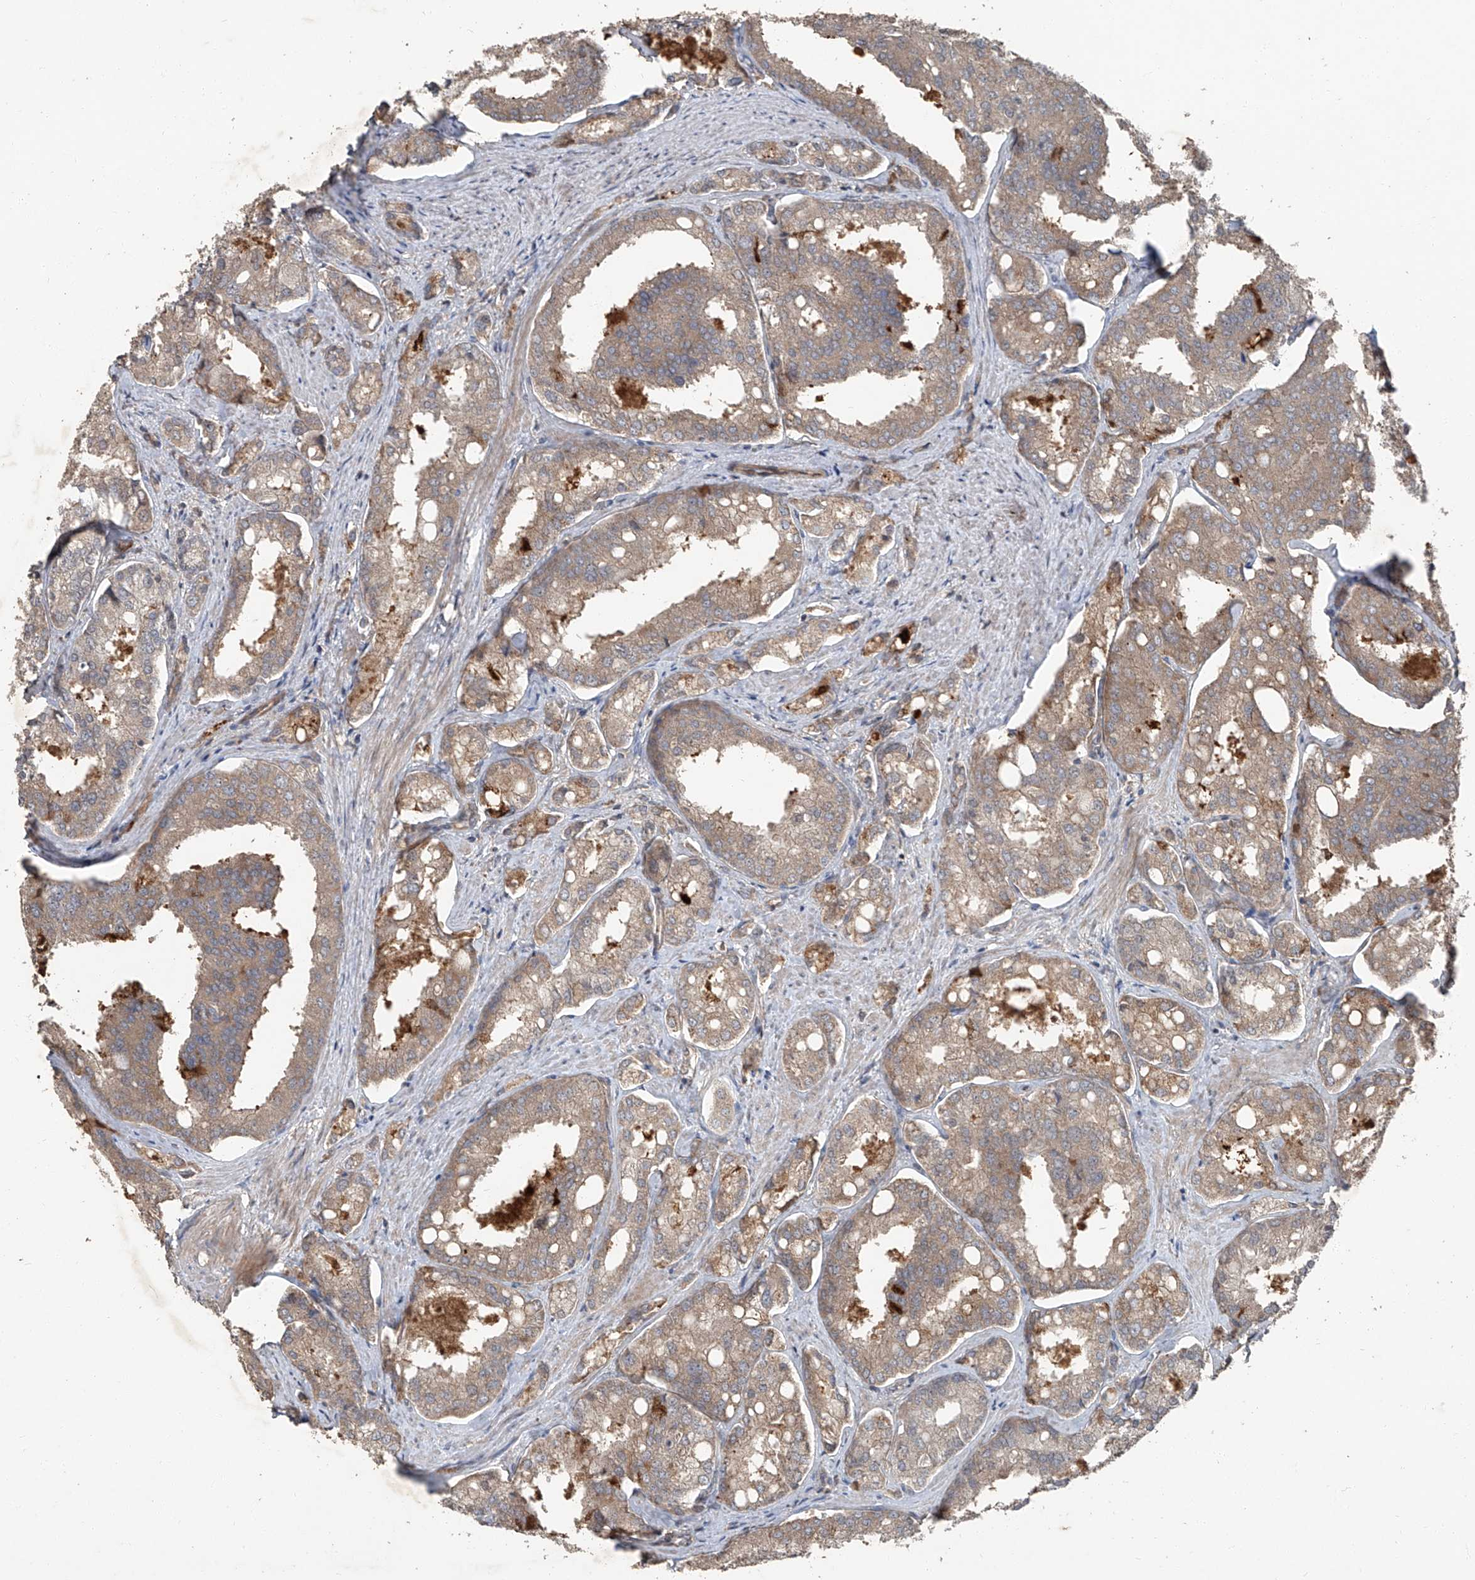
{"staining": {"intensity": "moderate", "quantity": ">75%", "location": "cytoplasmic/membranous"}, "tissue": "prostate cancer", "cell_type": "Tumor cells", "image_type": "cancer", "snomed": [{"axis": "morphology", "description": "Adenocarcinoma, High grade"}, {"axis": "topography", "description": "Prostate"}], "caption": "Tumor cells demonstrate medium levels of moderate cytoplasmic/membranous staining in about >75% of cells in prostate cancer (high-grade adenocarcinoma).", "gene": "CCN1", "patient": {"sex": "male", "age": 50}}